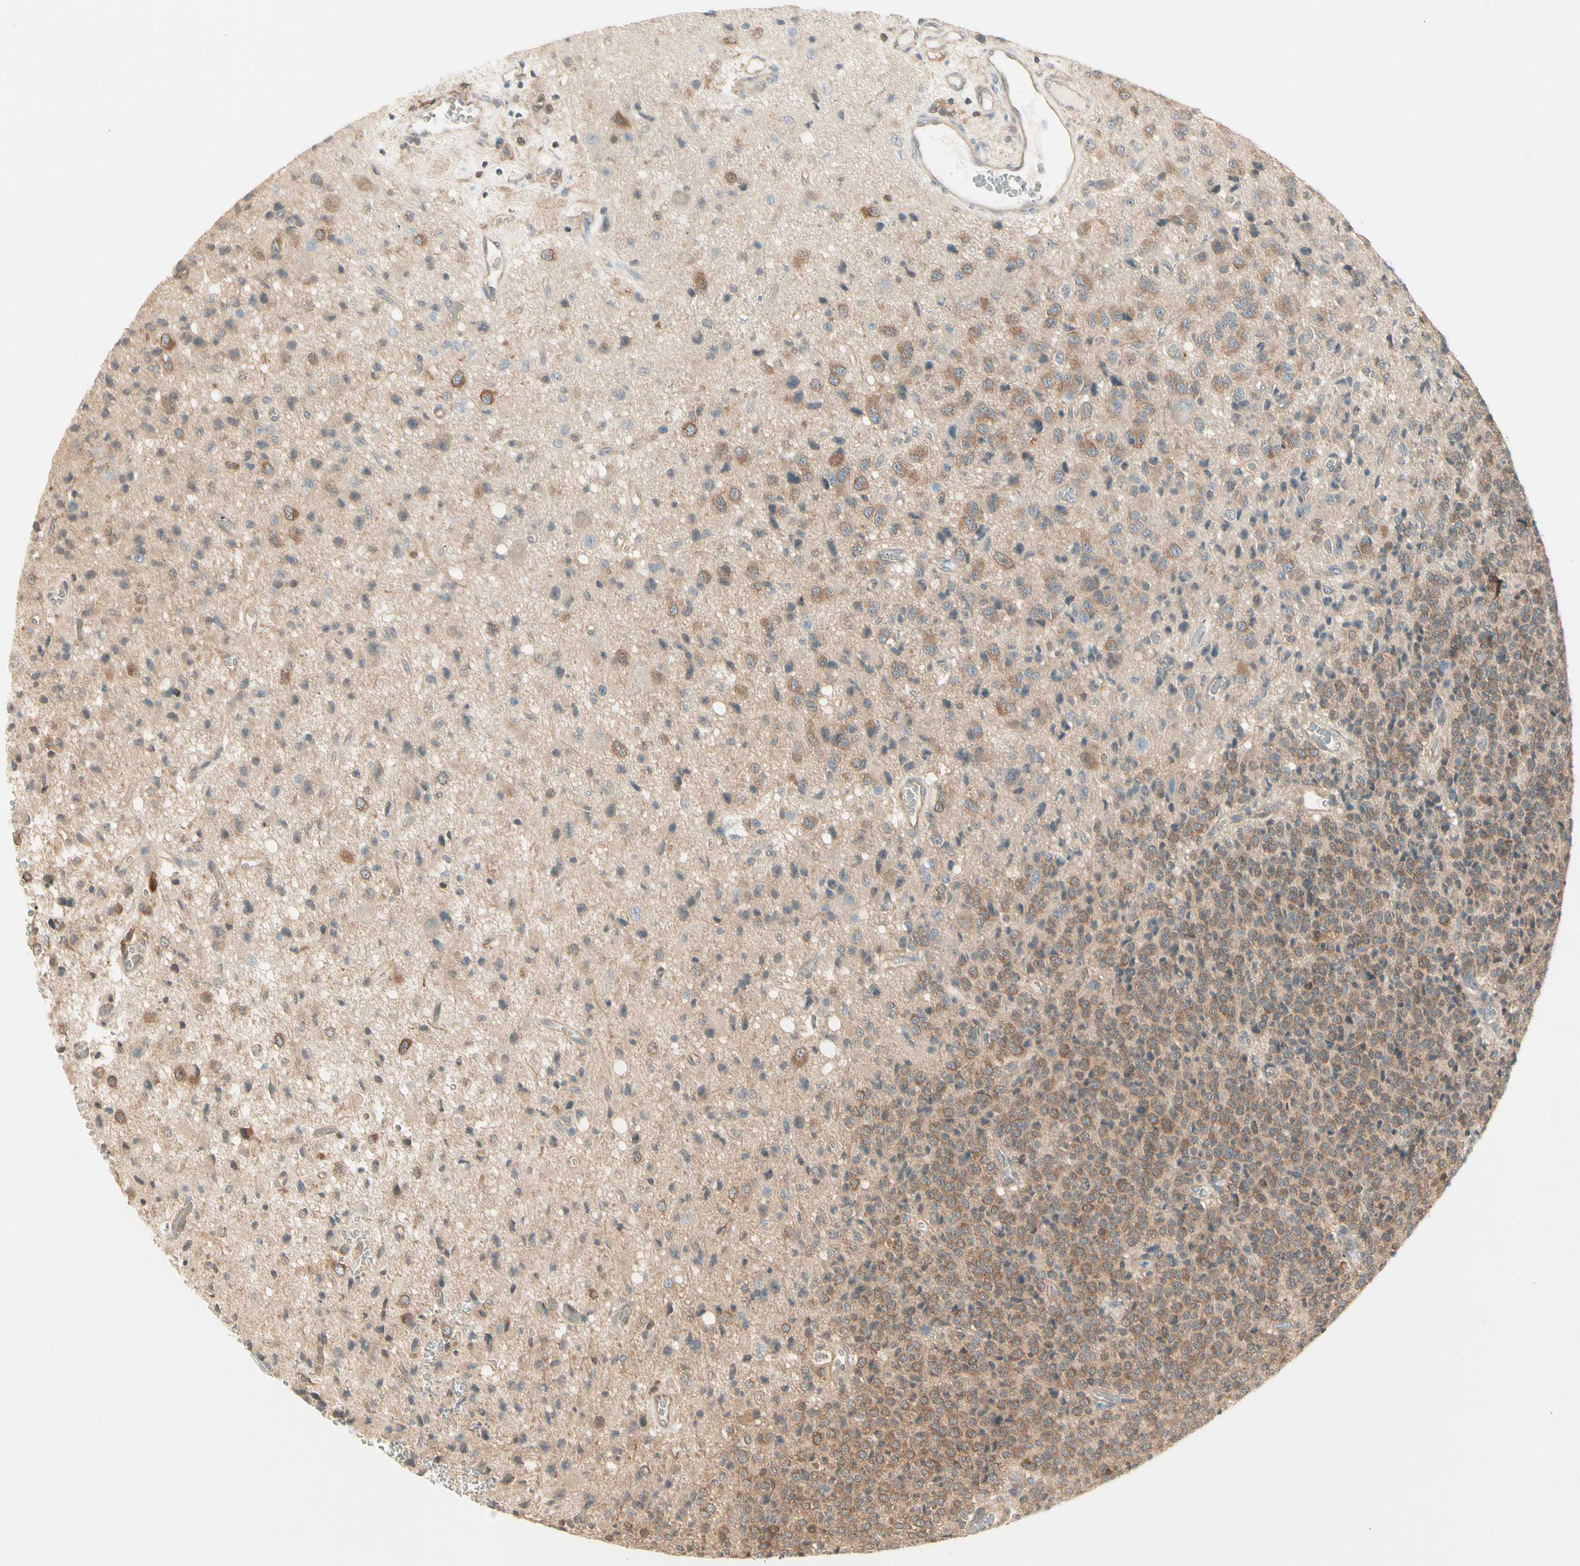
{"staining": {"intensity": "moderate", "quantity": ">75%", "location": "cytoplasmic/membranous"}, "tissue": "glioma", "cell_type": "Tumor cells", "image_type": "cancer", "snomed": [{"axis": "morphology", "description": "Glioma, malignant, High grade"}, {"axis": "topography", "description": "pancreas cauda"}], "caption": "A micrograph of human glioma stained for a protein displays moderate cytoplasmic/membranous brown staining in tumor cells.", "gene": "OXSR1", "patient": {"sex": "male", "age": 60}}